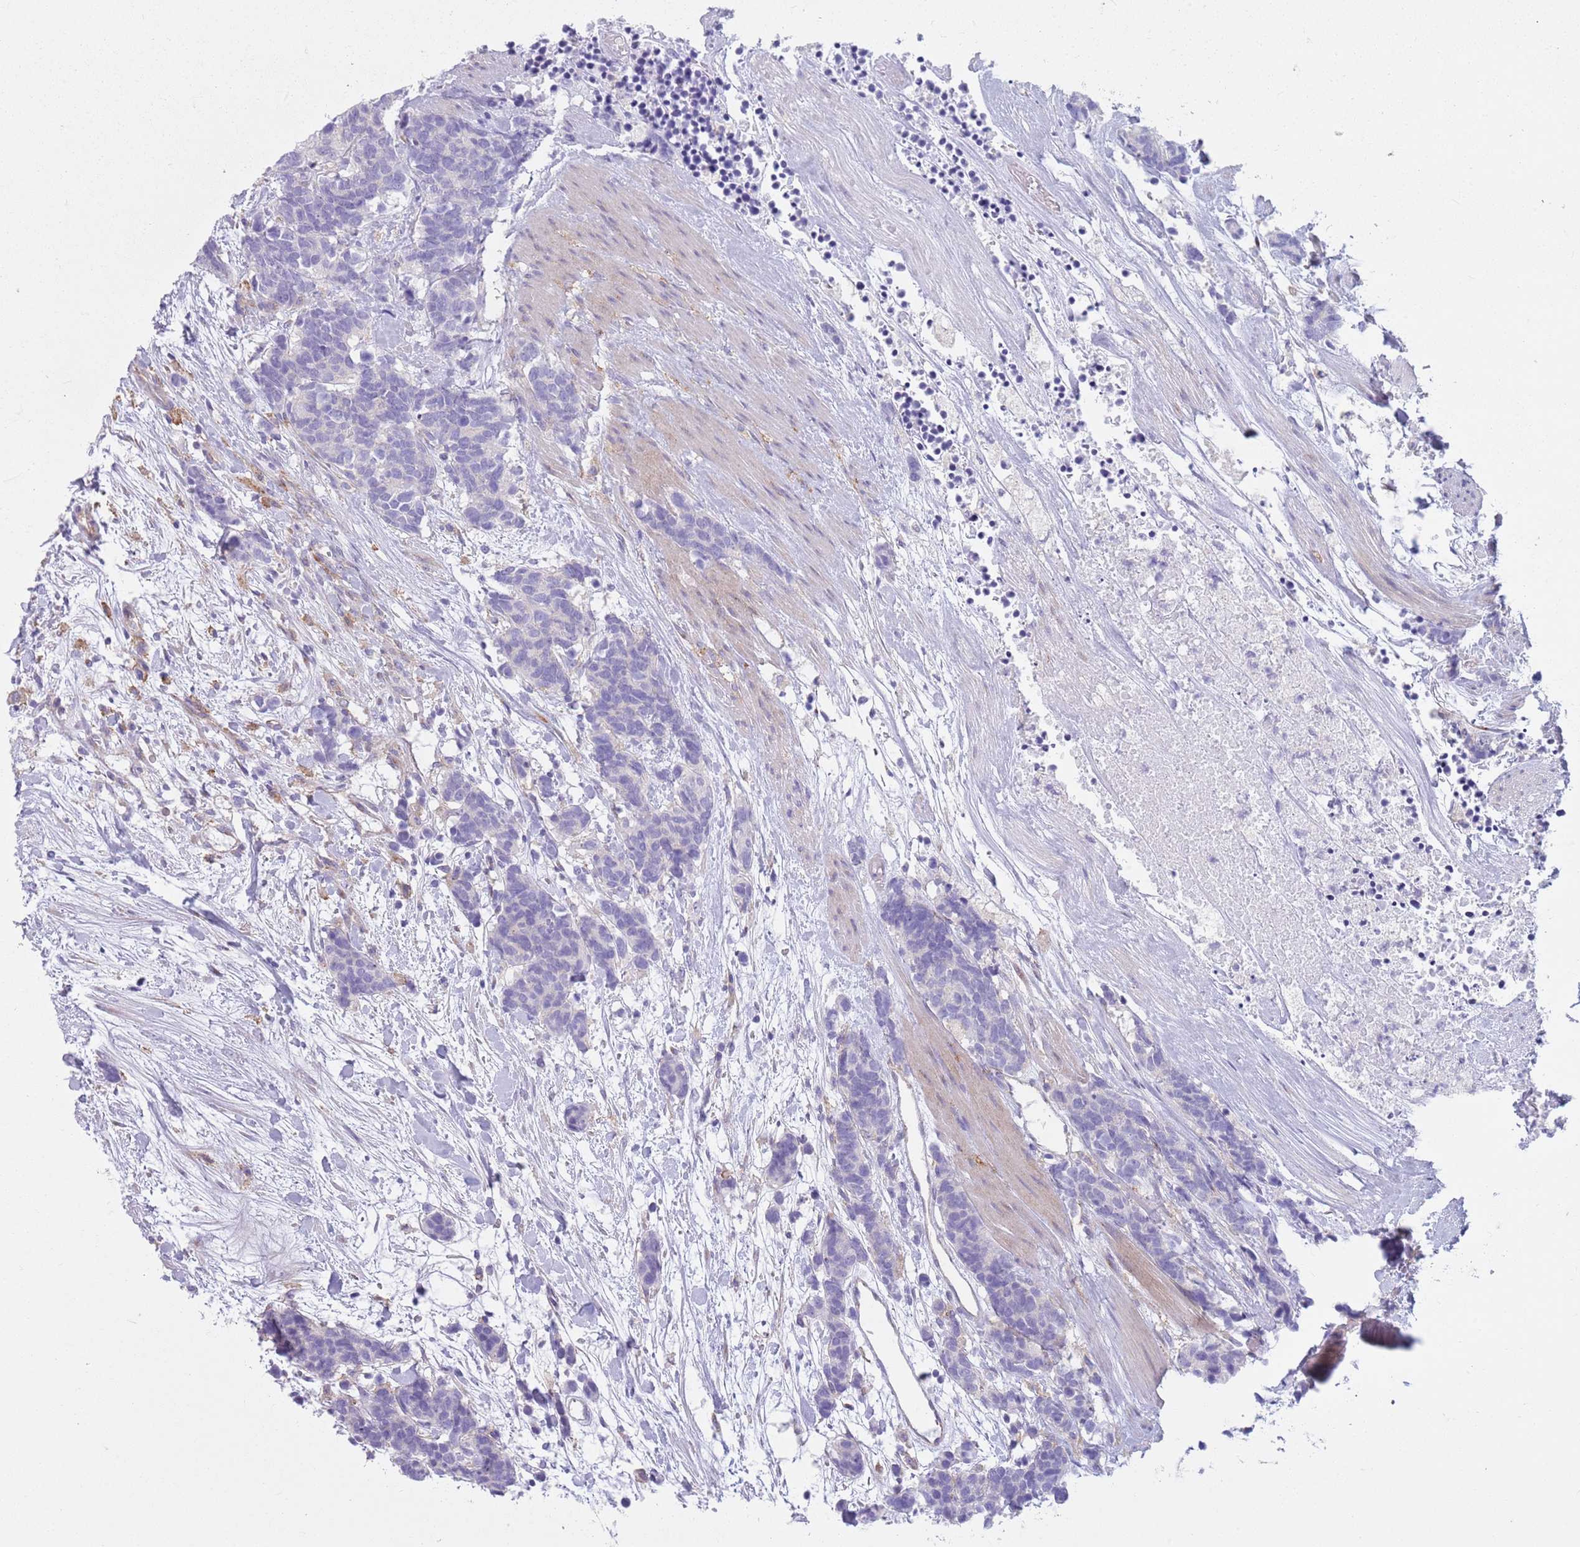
{"staining": {"intensity": "negative", "quantity": "none", "location": "none"}, "tissue": "carcinoid", "cell_type": "Tumor cells", "image_type": "cancer", "snomed": [{"axis": "morphology", "description": "Carcinoma, NOS"}, {"axis": "morphology", "description": "Carcinoid, malignant, NOS"}, {"axis": "topography", "description": "Prostate"}], "caption": "Carcinoma was stained to show a protein in brown. There is no significant staining in tumor cells.", "gene": "SNX6", "patient": {"sex": "male", "age": 57}}